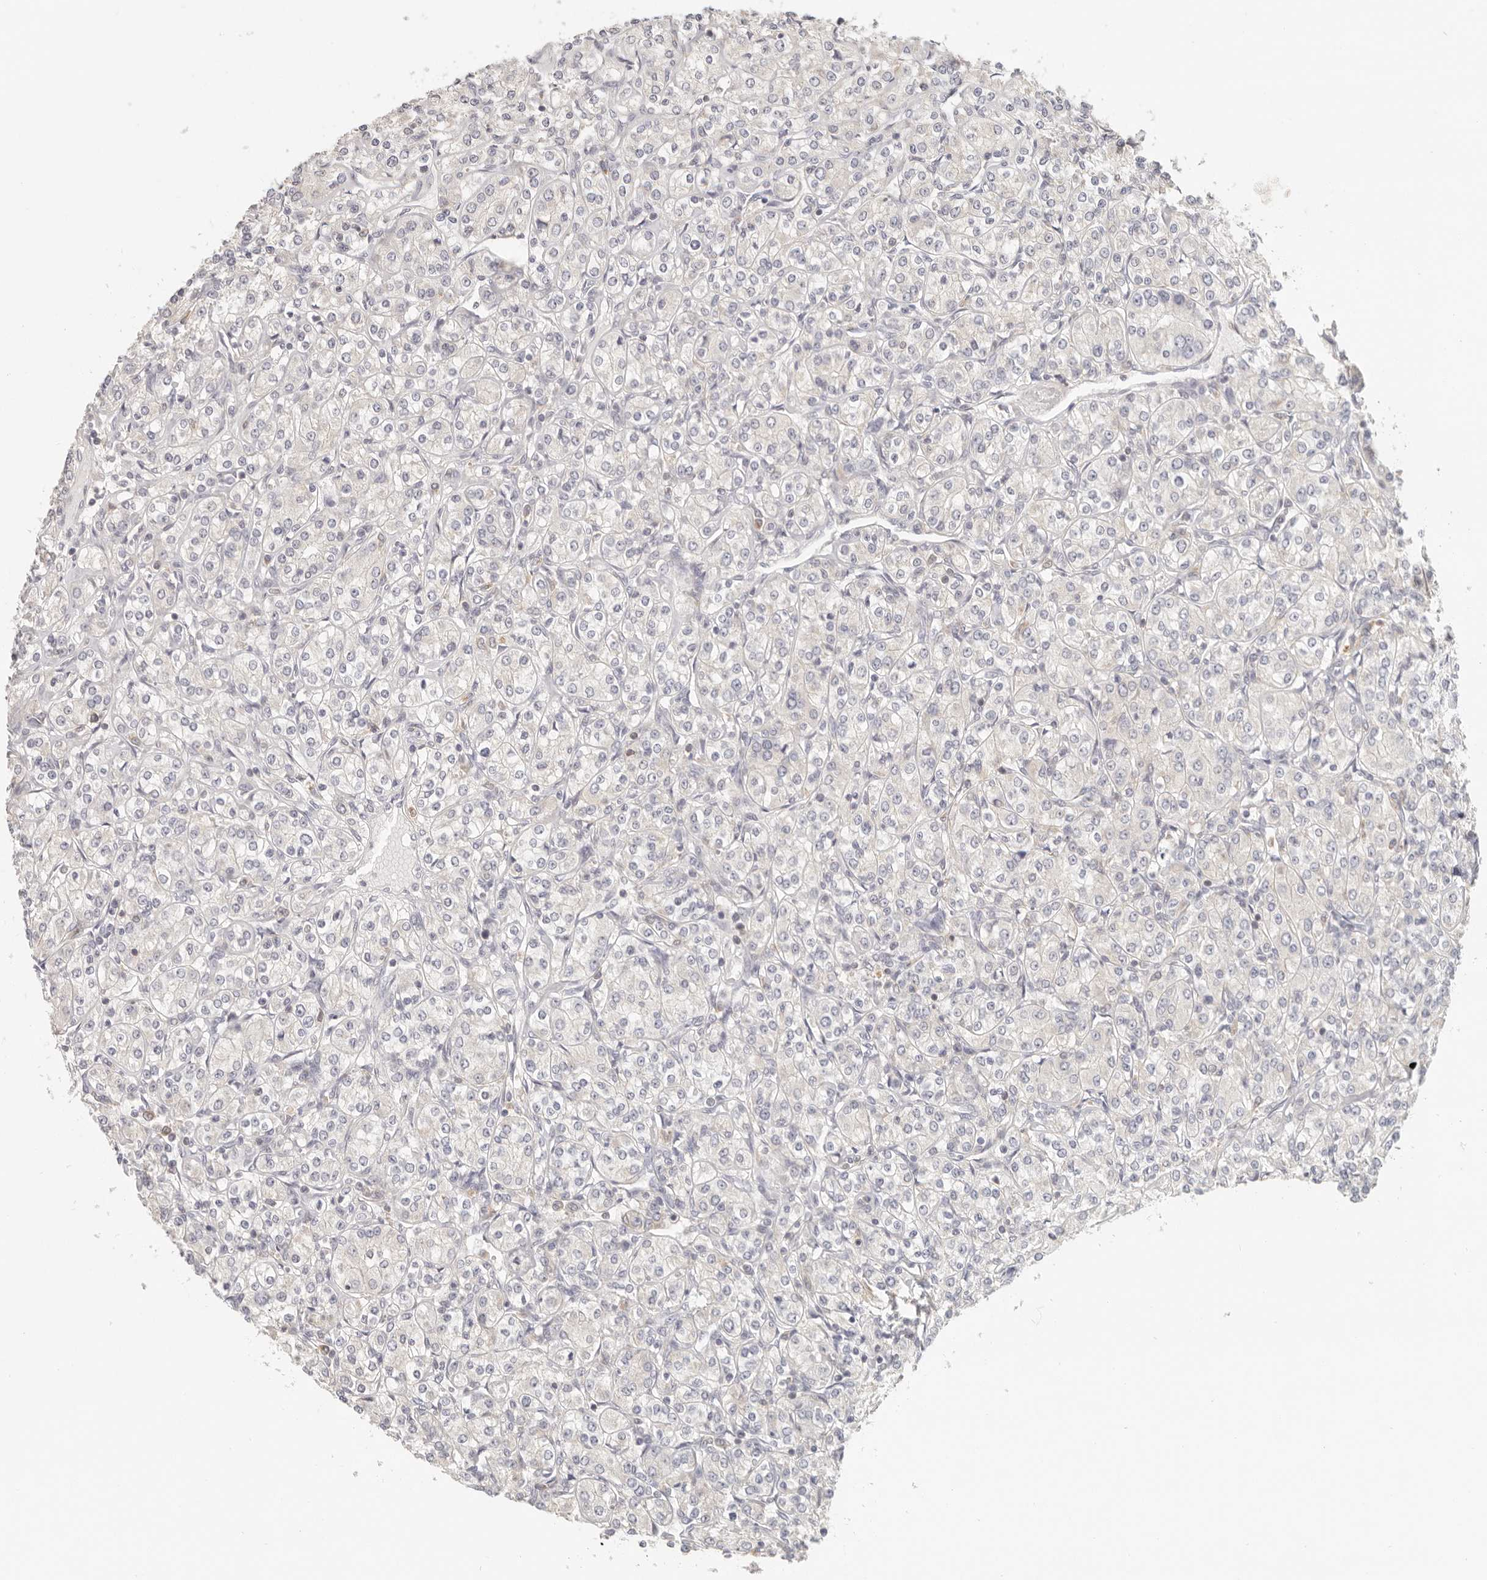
{"staining": {"intensity": "negative", "quantity": "none", "location": "none"}, "tissue": "renal cancer", "cell_type": "Tumor cells", "image_type": "cancer", "snomed": [{"axis": "morphology", "description": "Adenocarcinoma, NOS"}, {"axis": "topography", "description": "Kidney"}], "caption": "Micrograph shows no protein staining in tumor cells of renal cancer (adenocarcinoma) tissue.", "gene": "ANXA9", "patient": {"sex": "male", "age": 77}}